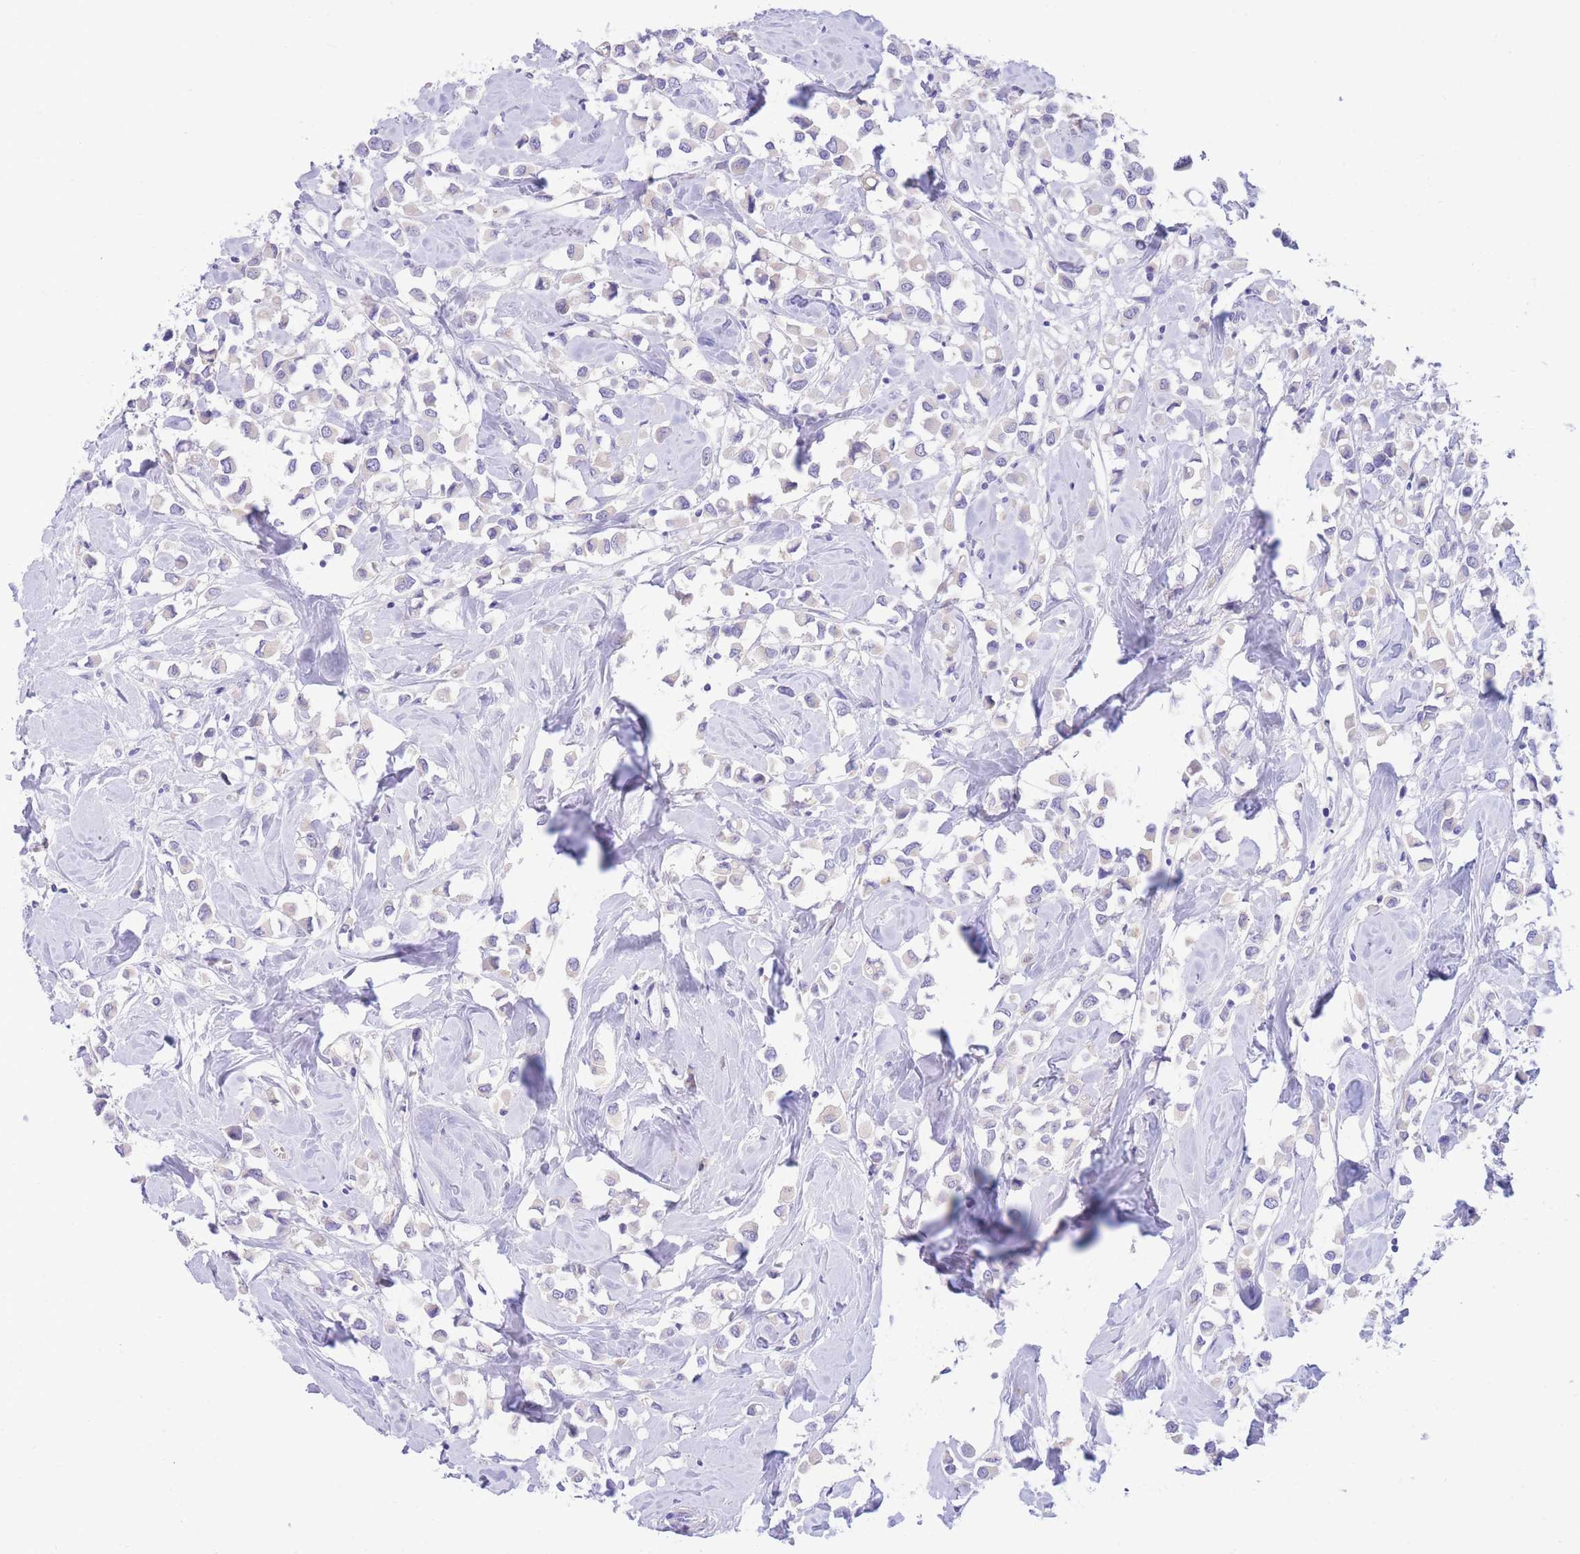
{"staining": {"intensity": "negative", "quantity": "none", "location": "none"}, "tissue": "breast cancer", "cell_type": "Tumor cells", "image_type": "cancer", "snomed": [{"axis": "morphology", "description": "Duct carcinoma"}, {"axis": "topography", "description": "Breast"}], "caption": "A photomicrograph of infiltrating ductal carcinoma (breast) stained for a protein displays no brown staining in tumor cells.", "gene": "SSUH2", "patient": {"sex": "female", "age": 61}}